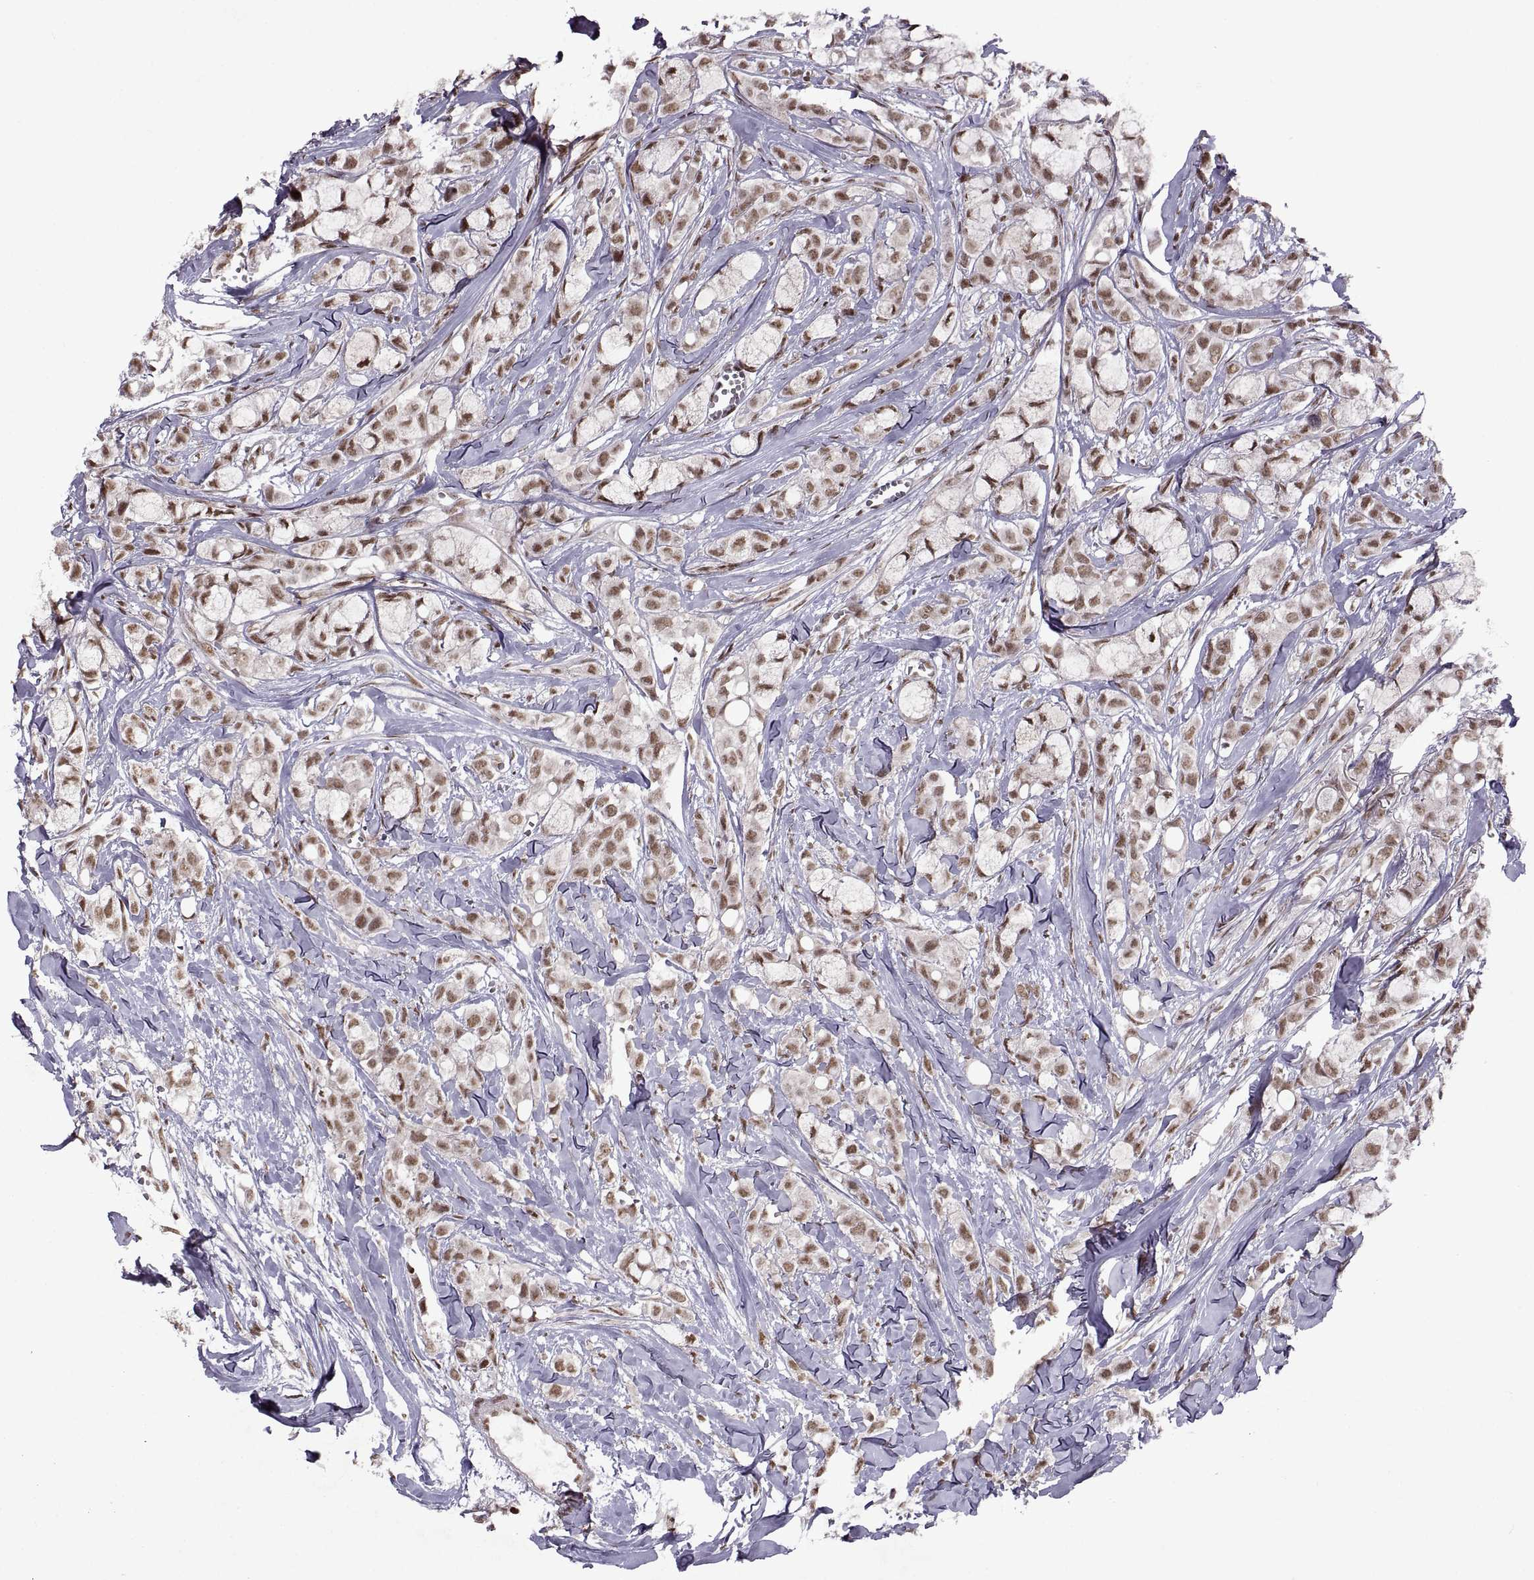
{"staining": {"intensity": "moderate", "quantity": ">75%", "location": "nuclear"}, "tissue": "breast cancer", "cell_type": "Tumor cells", "image_type": "cancer", "snomed": [{"axis": "morphology", "description": "Duct carcinoma"}, {"axis": "topography", "description": "Breast"}], "caption": "Immunohistochemical staining of human intraductal carcinoma (breast) shows medium levels of moderate nuclear staining in approximately >75% of tumor cells.", "gene": "MT1E", "patient": {"sex": "female", "age": 85}}